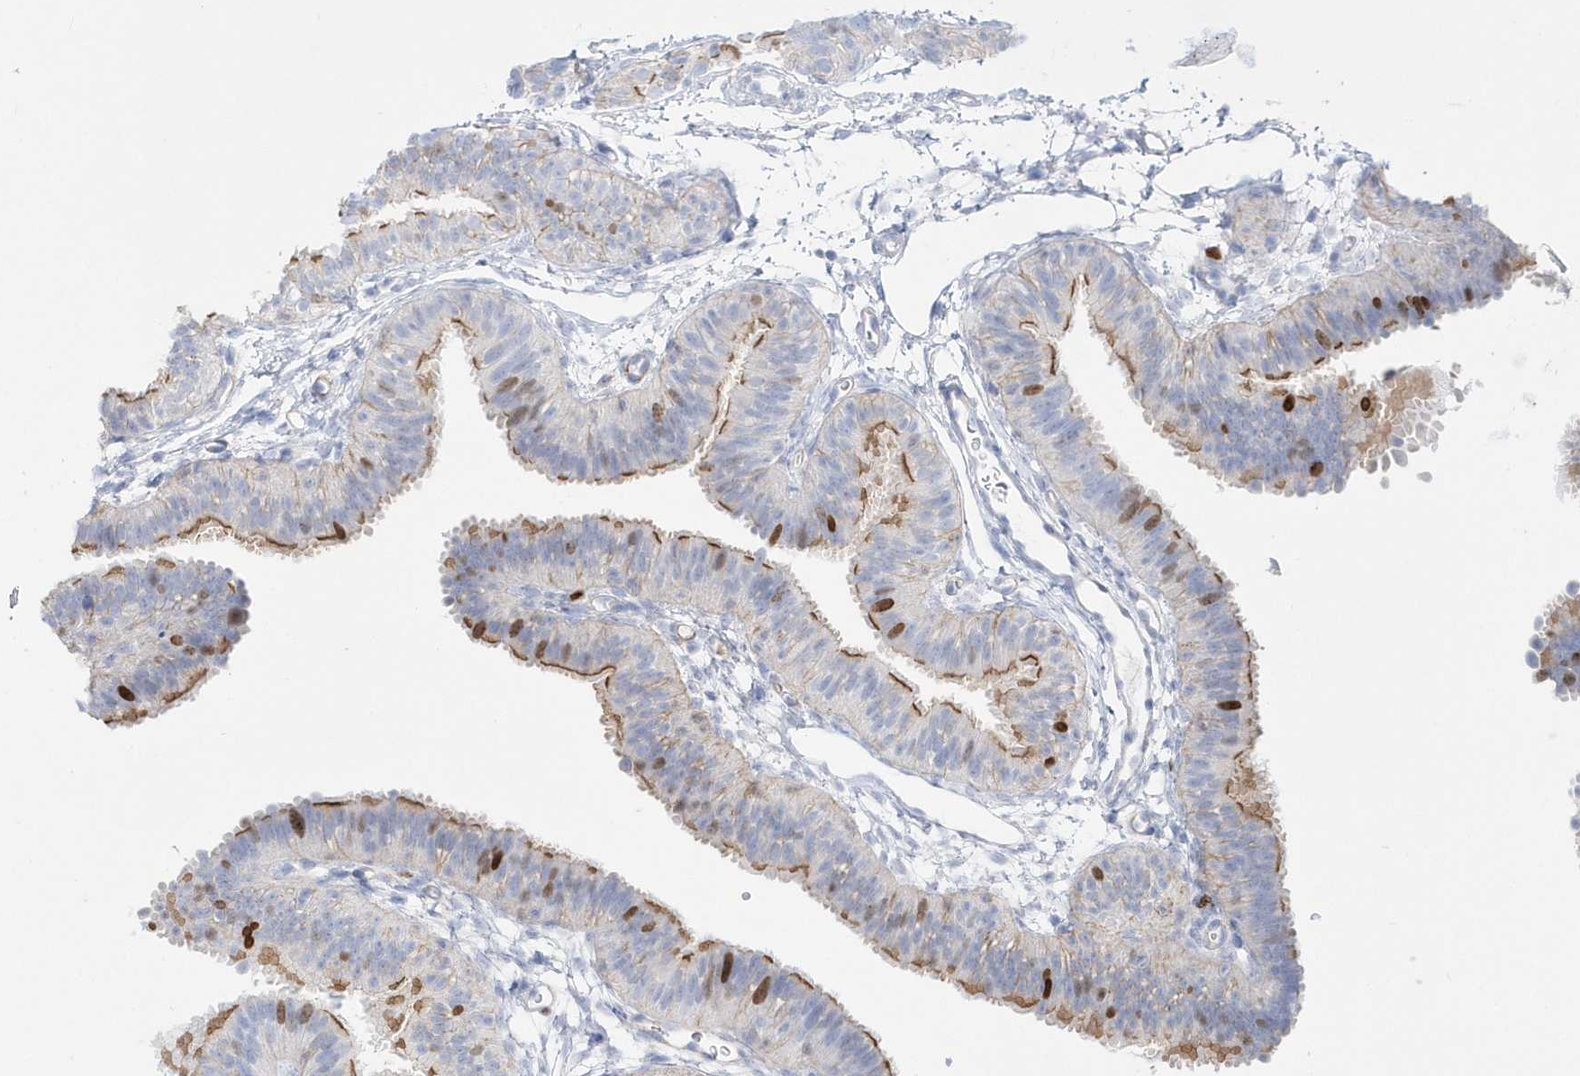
{"staining": {"intensity": "moderate", "quantity": "<25%", "location": "cytoplasmic/membranous,nuclear"}, "tissue": "fallopian tube", "cell_type": "Glandular cells", "image_type": "normal", "snomed": [{"axis": "morphology", "description": "Normal tissue, NOS"}, {"axis": "topography", "description": "Fallopian tube"}], "caption": "High-power microscopy captured an IHC micrograph of benign fallopian tube, revealing moderate cytoplasmic/membranous,nuclear staining in about <25% of glandular cells.", "gene": "TMCO6", "patient": {"sex": "female", "age": 35}}